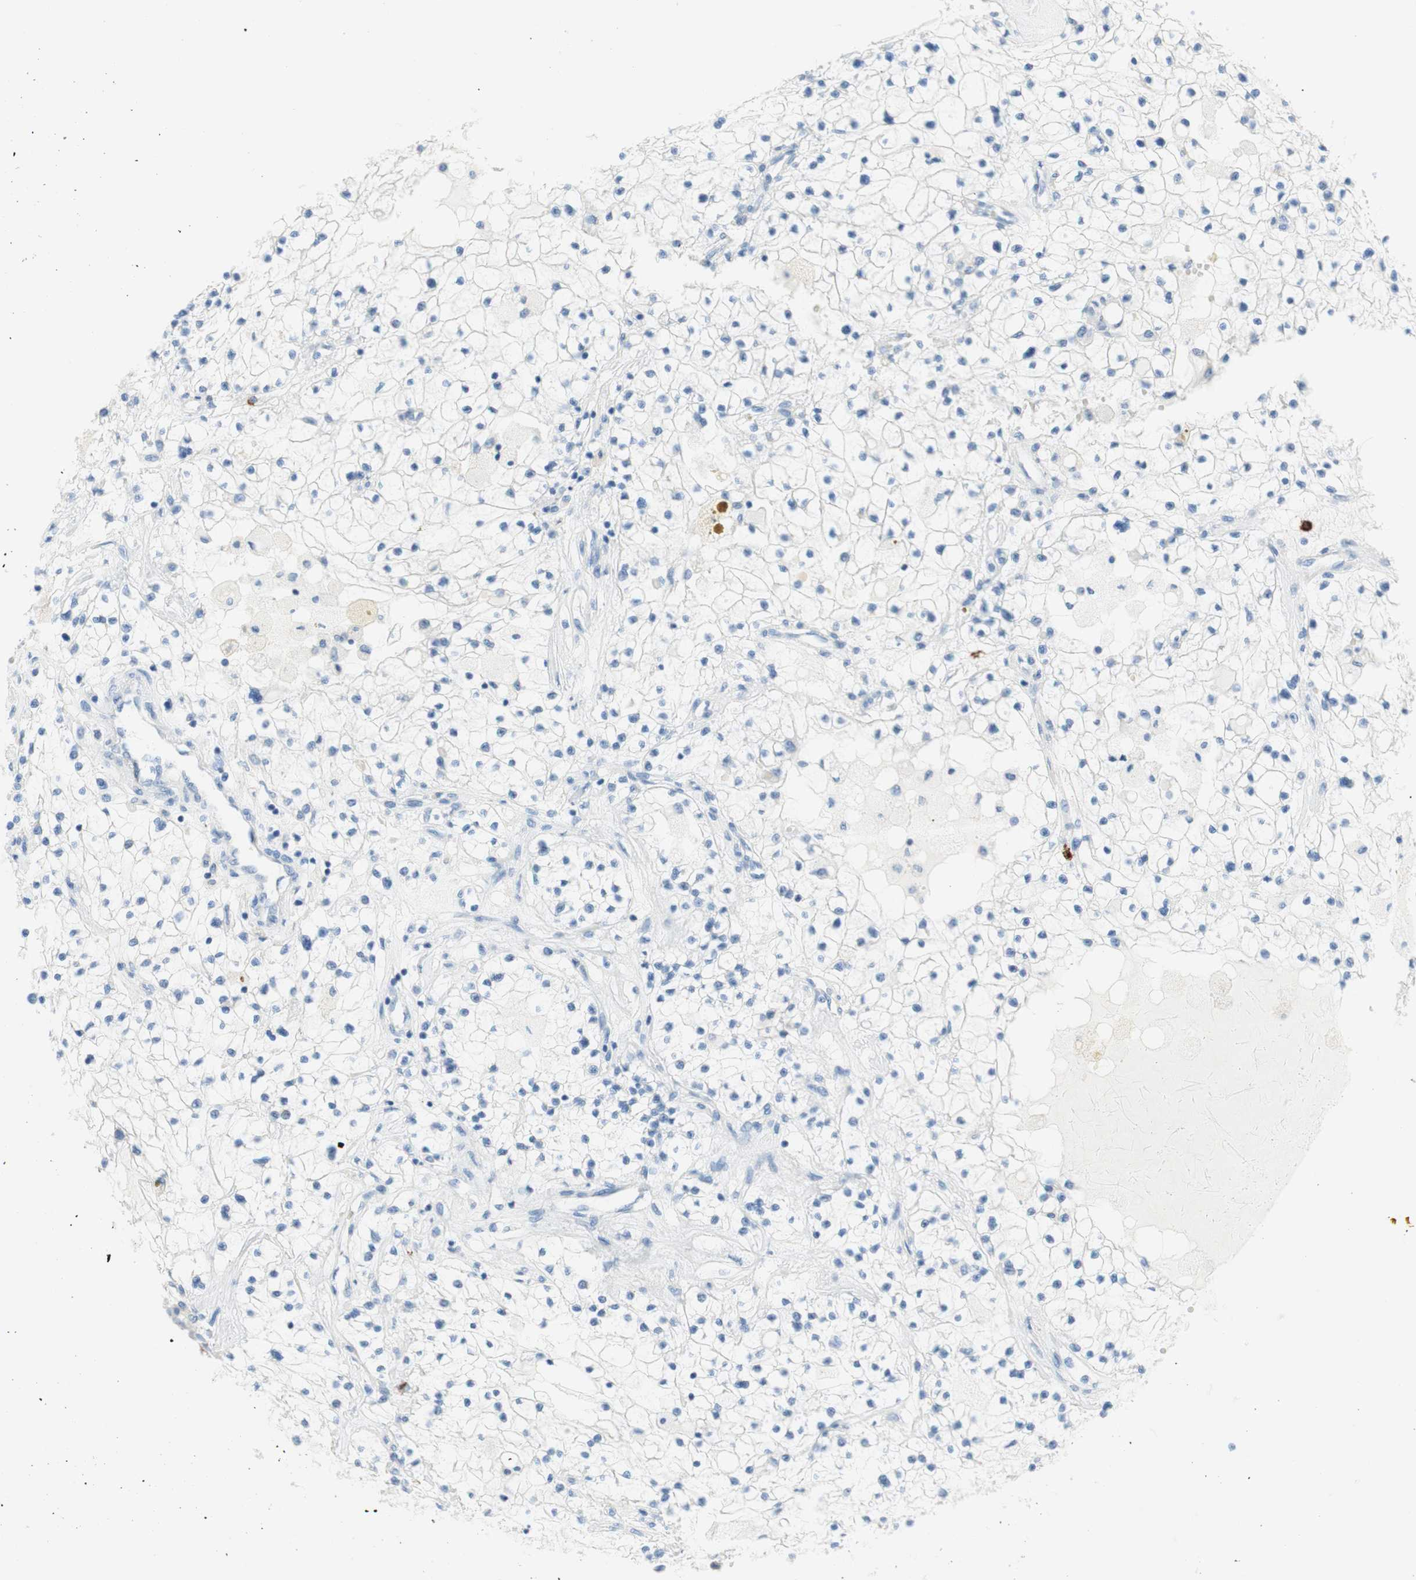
{"staining": {"intensity": "negative", "quantity": "none", "location": "none"}, "tissue": "renal cancer", "cell_type": "Tumor cells", "image_type": "cancer", "snomed": [{"axis": "morphology", "description": "Adenocarcinoma, NOS"}, {"axis": "topography", "description": "Kidney"}], "caption": "Renal cancer stained for a protein using immunohistochemistry demonstrates no positivity tumor cells.", "gene": "CEACAM1", "patient": {"sex": "male", "age": 68}}